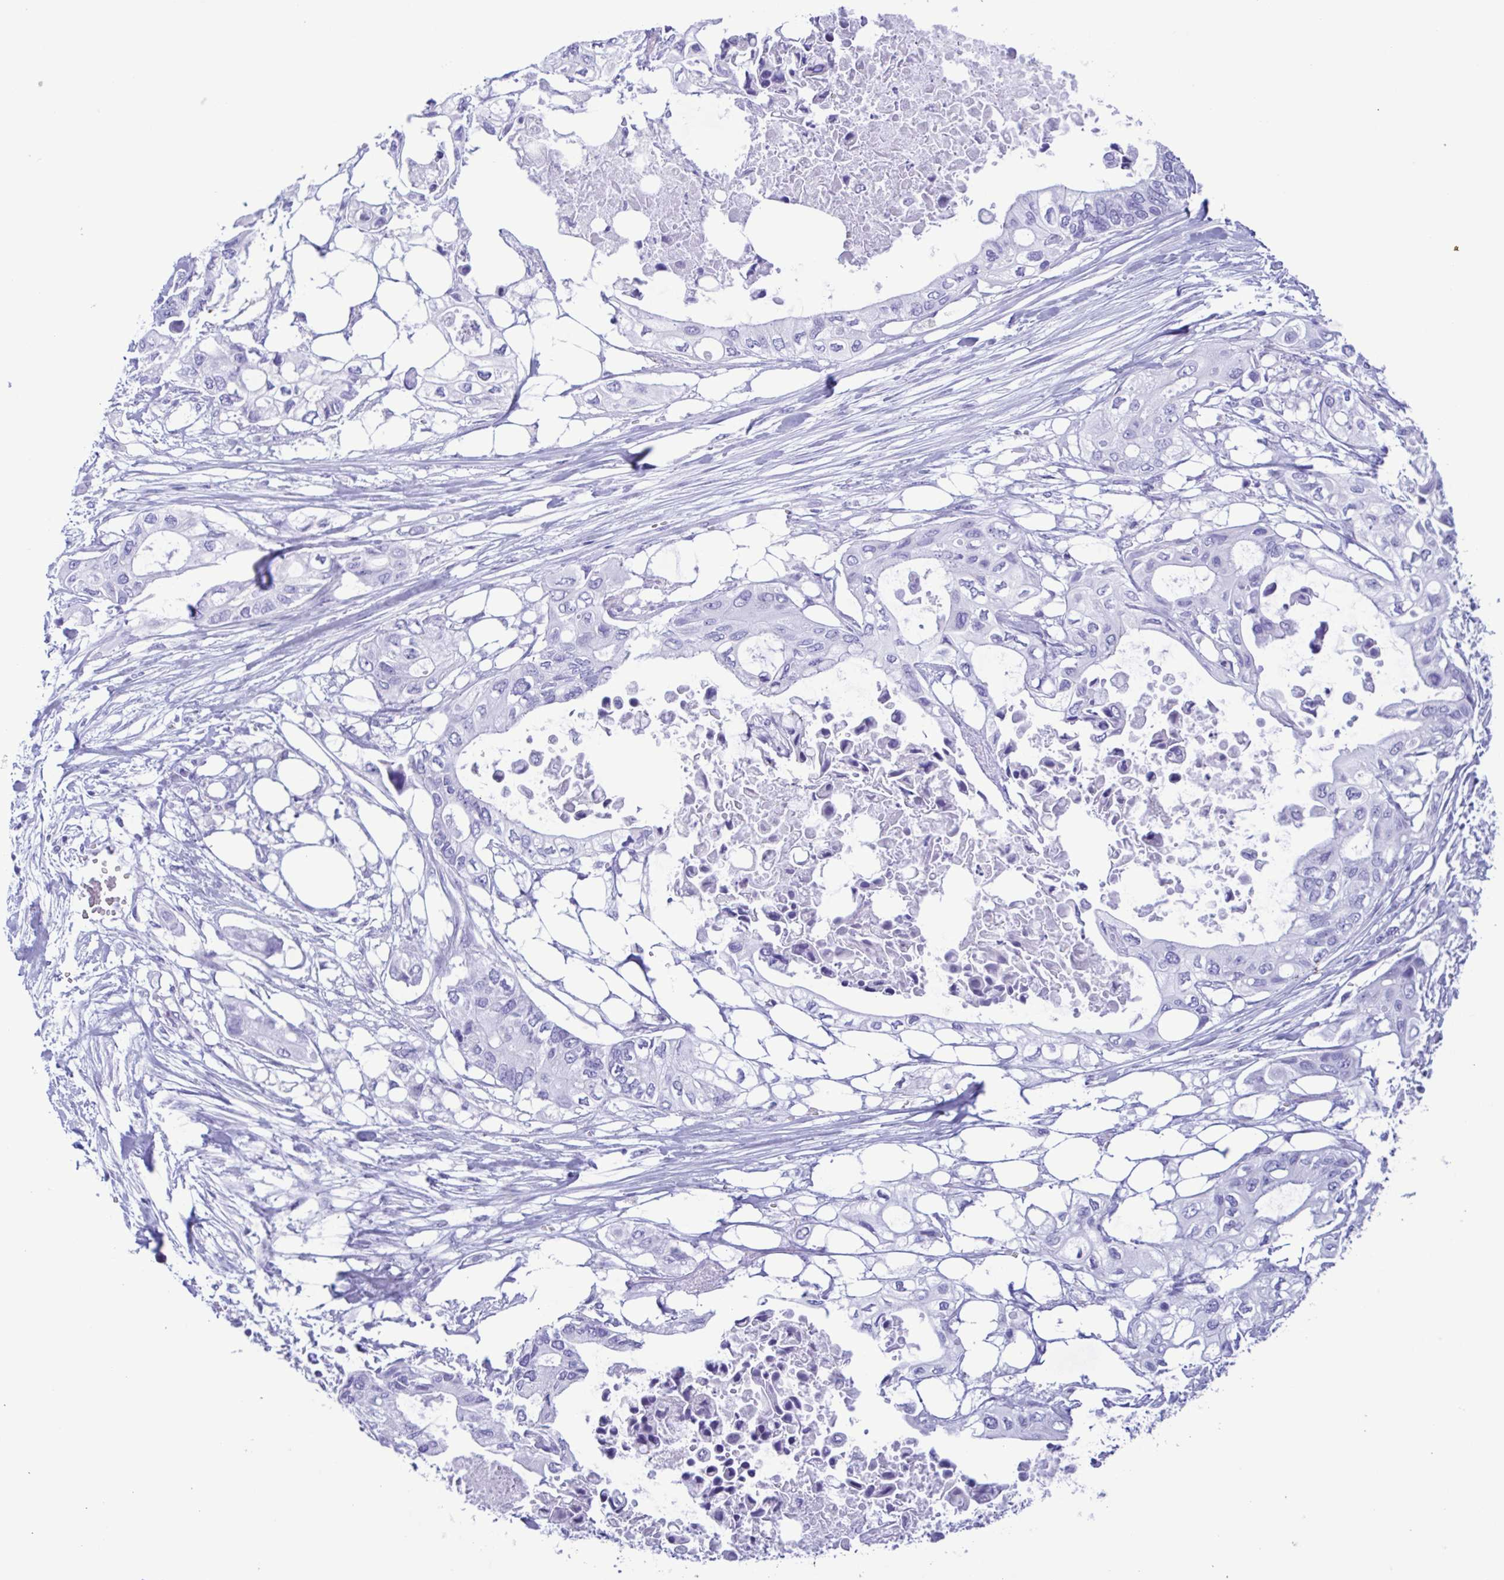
{"staining": {"intensity": "negative", "quantity": "none", "location": "none"}, "tissue": "pancreatic cancer", "cell_type": "Tumor cells", "image_type": "cancer", "snomed": [{"axis": "morphology", "description": "Adenocarcinoma, NOS"}, {"axis": "topography", "description": "Pancreas"}], "caption": "Pancreatic cancer was stained to show a protein in brown. There is no significant positivity in tumor cells.", "gene": "TSPY2", "patient": {"sex": "female", "age": 63}}